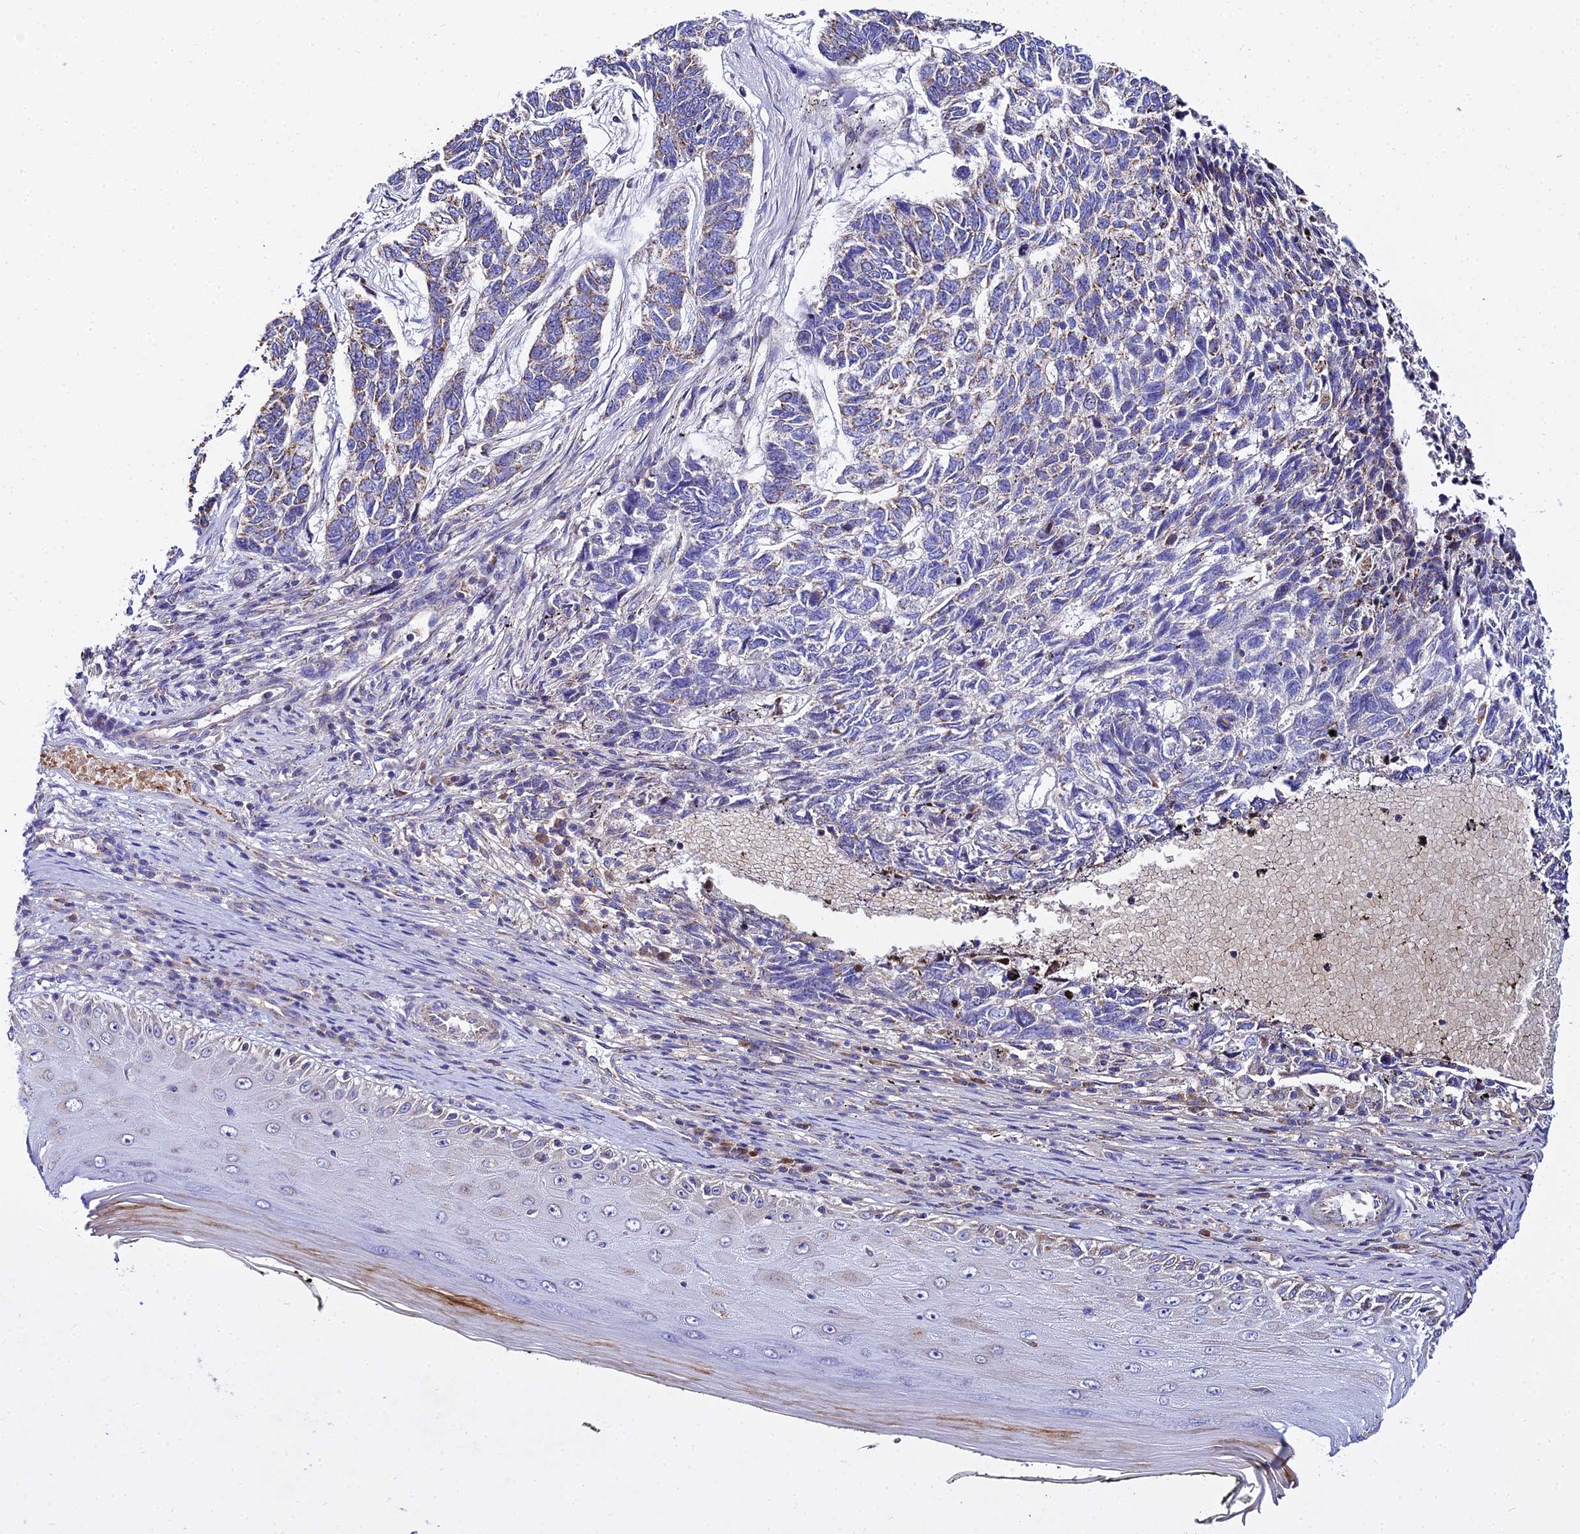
{"staining": {"intensity": "weak", "quantity": "<25%", "location": "cytoplasmic/membranous"}, "tissue": "skin cancer", "cell_type": "Tumor cells", "image_type": "cancer", "snomed": [{"axis": "morphology", "description": "Basal cell carcinoma"}, {"axis": "topography", "description": "Skin"}], "caption": "This is an immunohistochemistry (IHC) image of skin cancer (basal cell carcinoma). There is no staining in tumor cells.", "gene": "TYW5", "patient": {"sex": "female", "age": 65}}